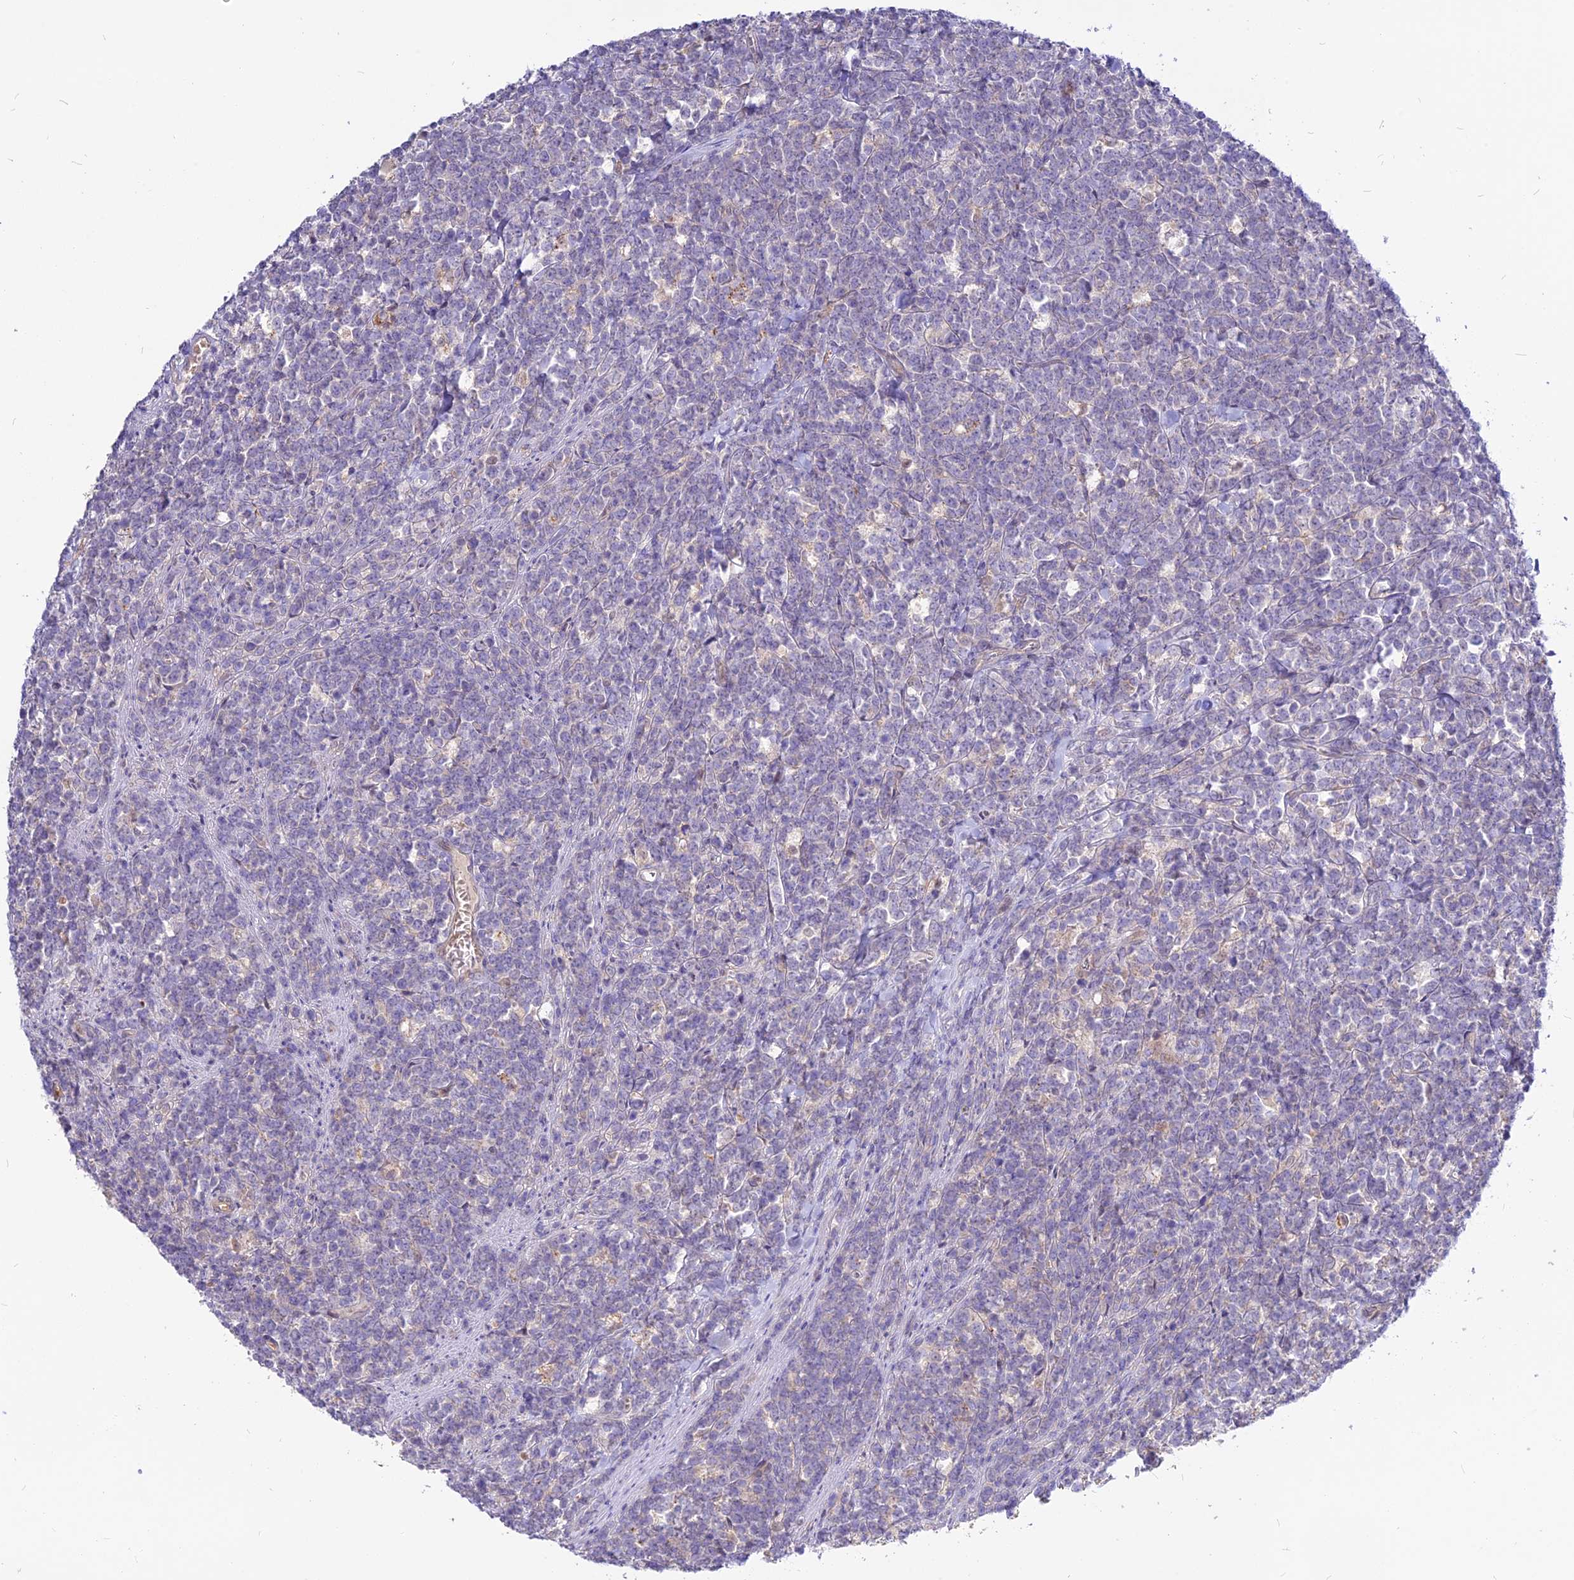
{"staining": {"intensity": "negative", "quantity": "none", "location": "none"}, "tissue": "lymphoma", "cell_type": "Tumor cells", "image_type": "cancer", "snomed": [{"axis": "morphology", "description": "Malignant lymphoma, non-Hodgkin's type, High grade"}, {"axis": "topography", "description": "Small intestine"}], "caption": "Immunohistochemistry photomicrograph of neoplastic tissue: malignant lymphoma, non-Hodgkin's type (high-grade) stained with DAB (3,3'-diaminobenzidine) reveals no significant protein expression in tumor cells. (Immunohistochemistry (ihc), brightfield microscopy, high magnification).", "gene": "CZIB", "patient": {"sex": "male", "age": 8}}